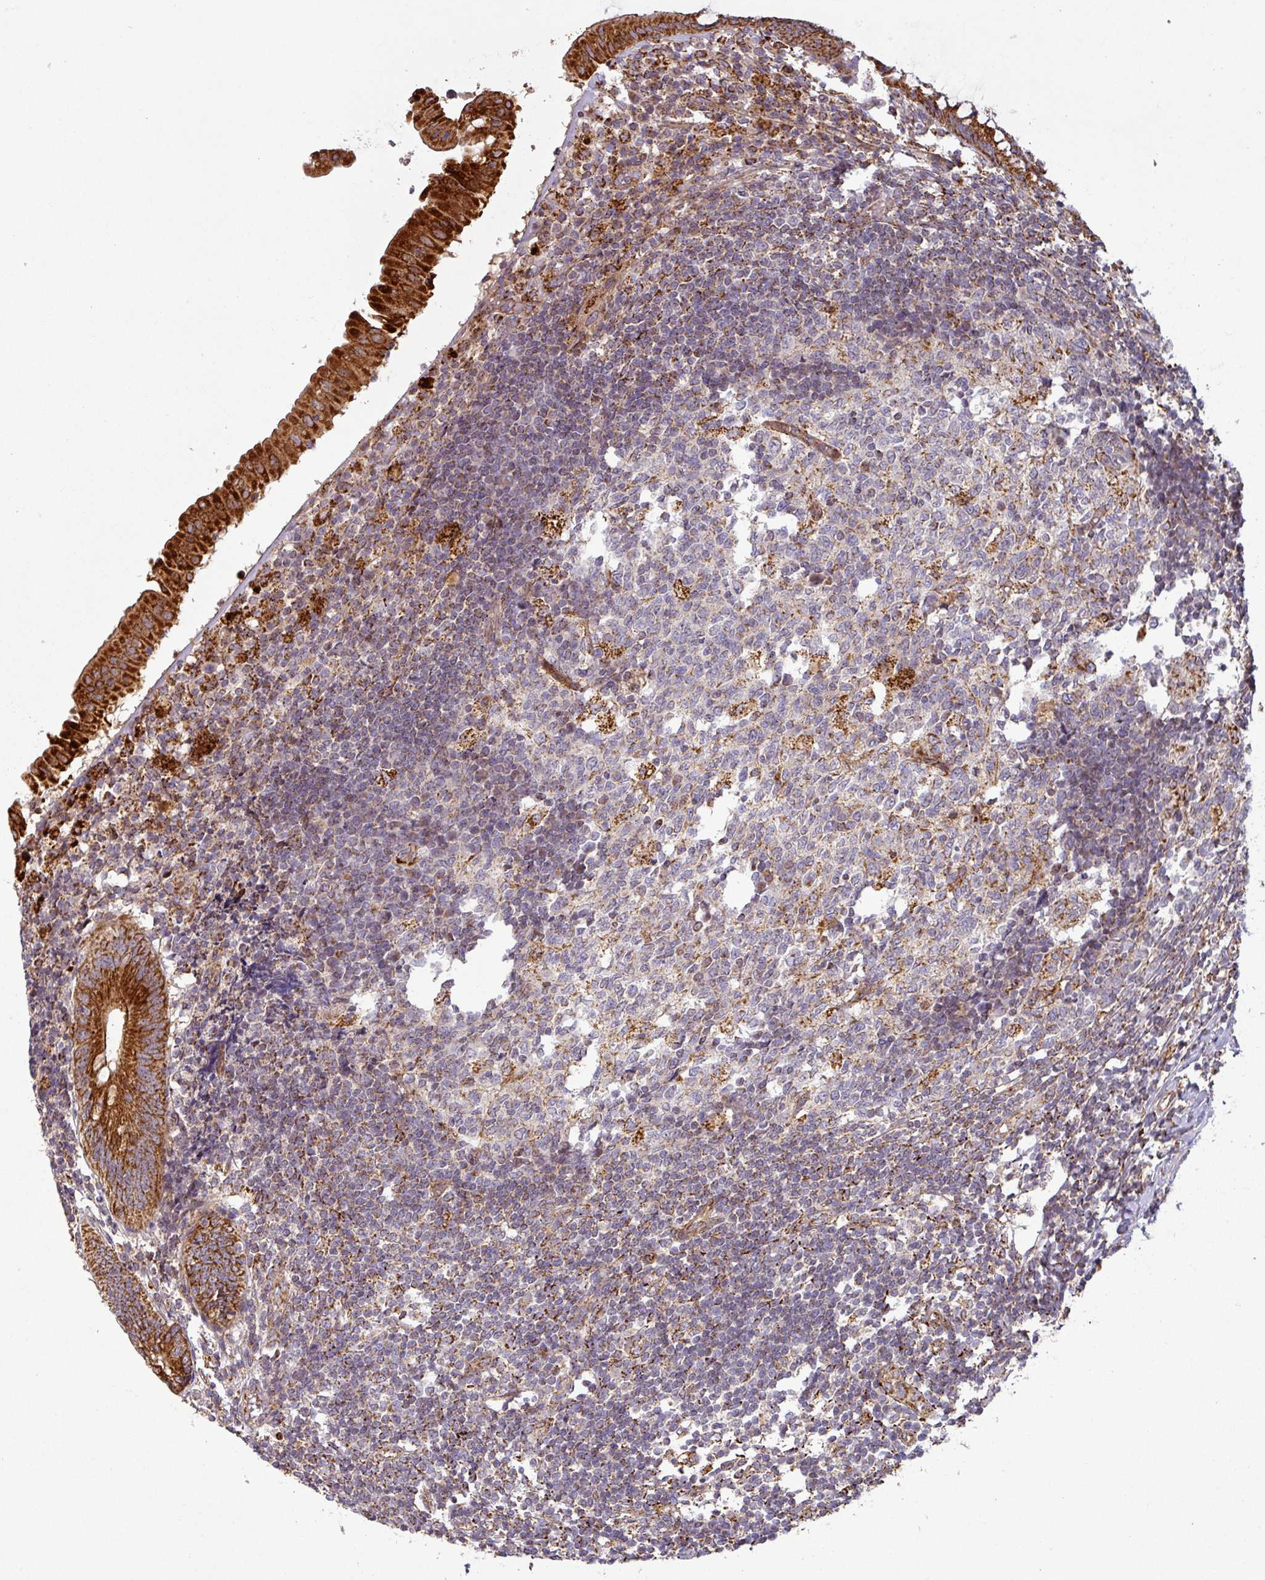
{"staining": {"intensity": "strong", "quantity": ">75%", "location": "cytoplasmic/membranous"}, "tissue": "appendix", "cell_type": "Glandular cells", "image_type": "normal", "snomed": [{"axis": "morphology", "description": "Normal tissue, NOS"}, {"axis": "topography", "description": "Appendix"}], "caption": "A brown stain shows strong cytoplasmic/membranous positivity of a protein in glandular cells of normal appendix. (DAB (3,3'-diaminobenzidine) = brown stain, brightfield microscopy at high magnification).", "gene": "GPD2", "patient": {"sex": "male", "age": 55}}